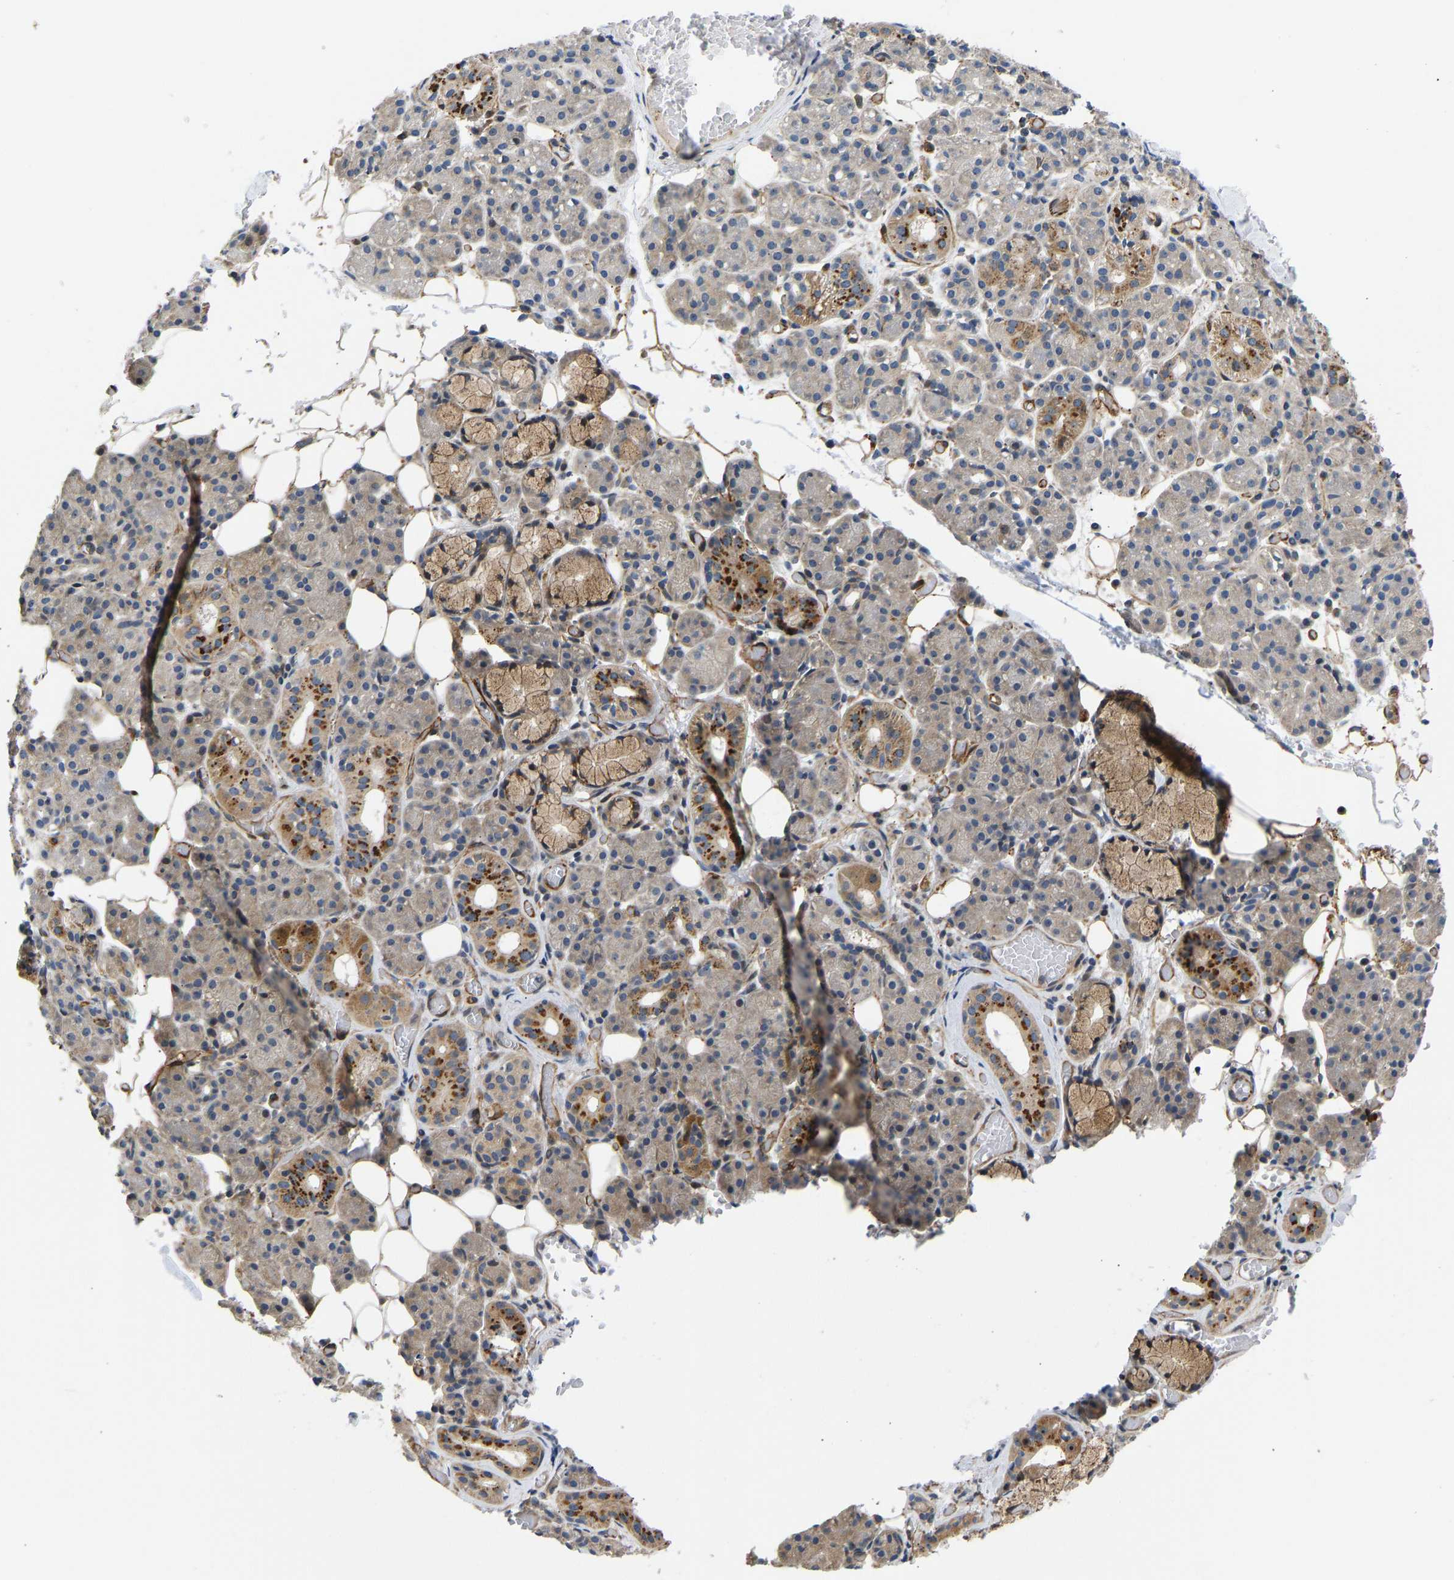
{"staining": {"intensity": "strong", "quantity": "25%-75%", "location": "cytoplasmic/membranous"}, "tissue": "salivary gland", "cell_type": "Glandular cells", "image_type": "normal", "snomed": [{"axis": "morphology", "description": "Normal tissue, NOS"}, {"axis": "topography", "description": "Salivary gland"}], "caption": "Glandular cells demonstrate high levels of strong cytoplasmic/membranous staining in about 25%-75% of cells in normal human salivary gland. The protein of interest is shown in brown color, while the nuclei are stained blue.", "gene": "RESF1", "patient": {"sex": "male", "age": 63}}